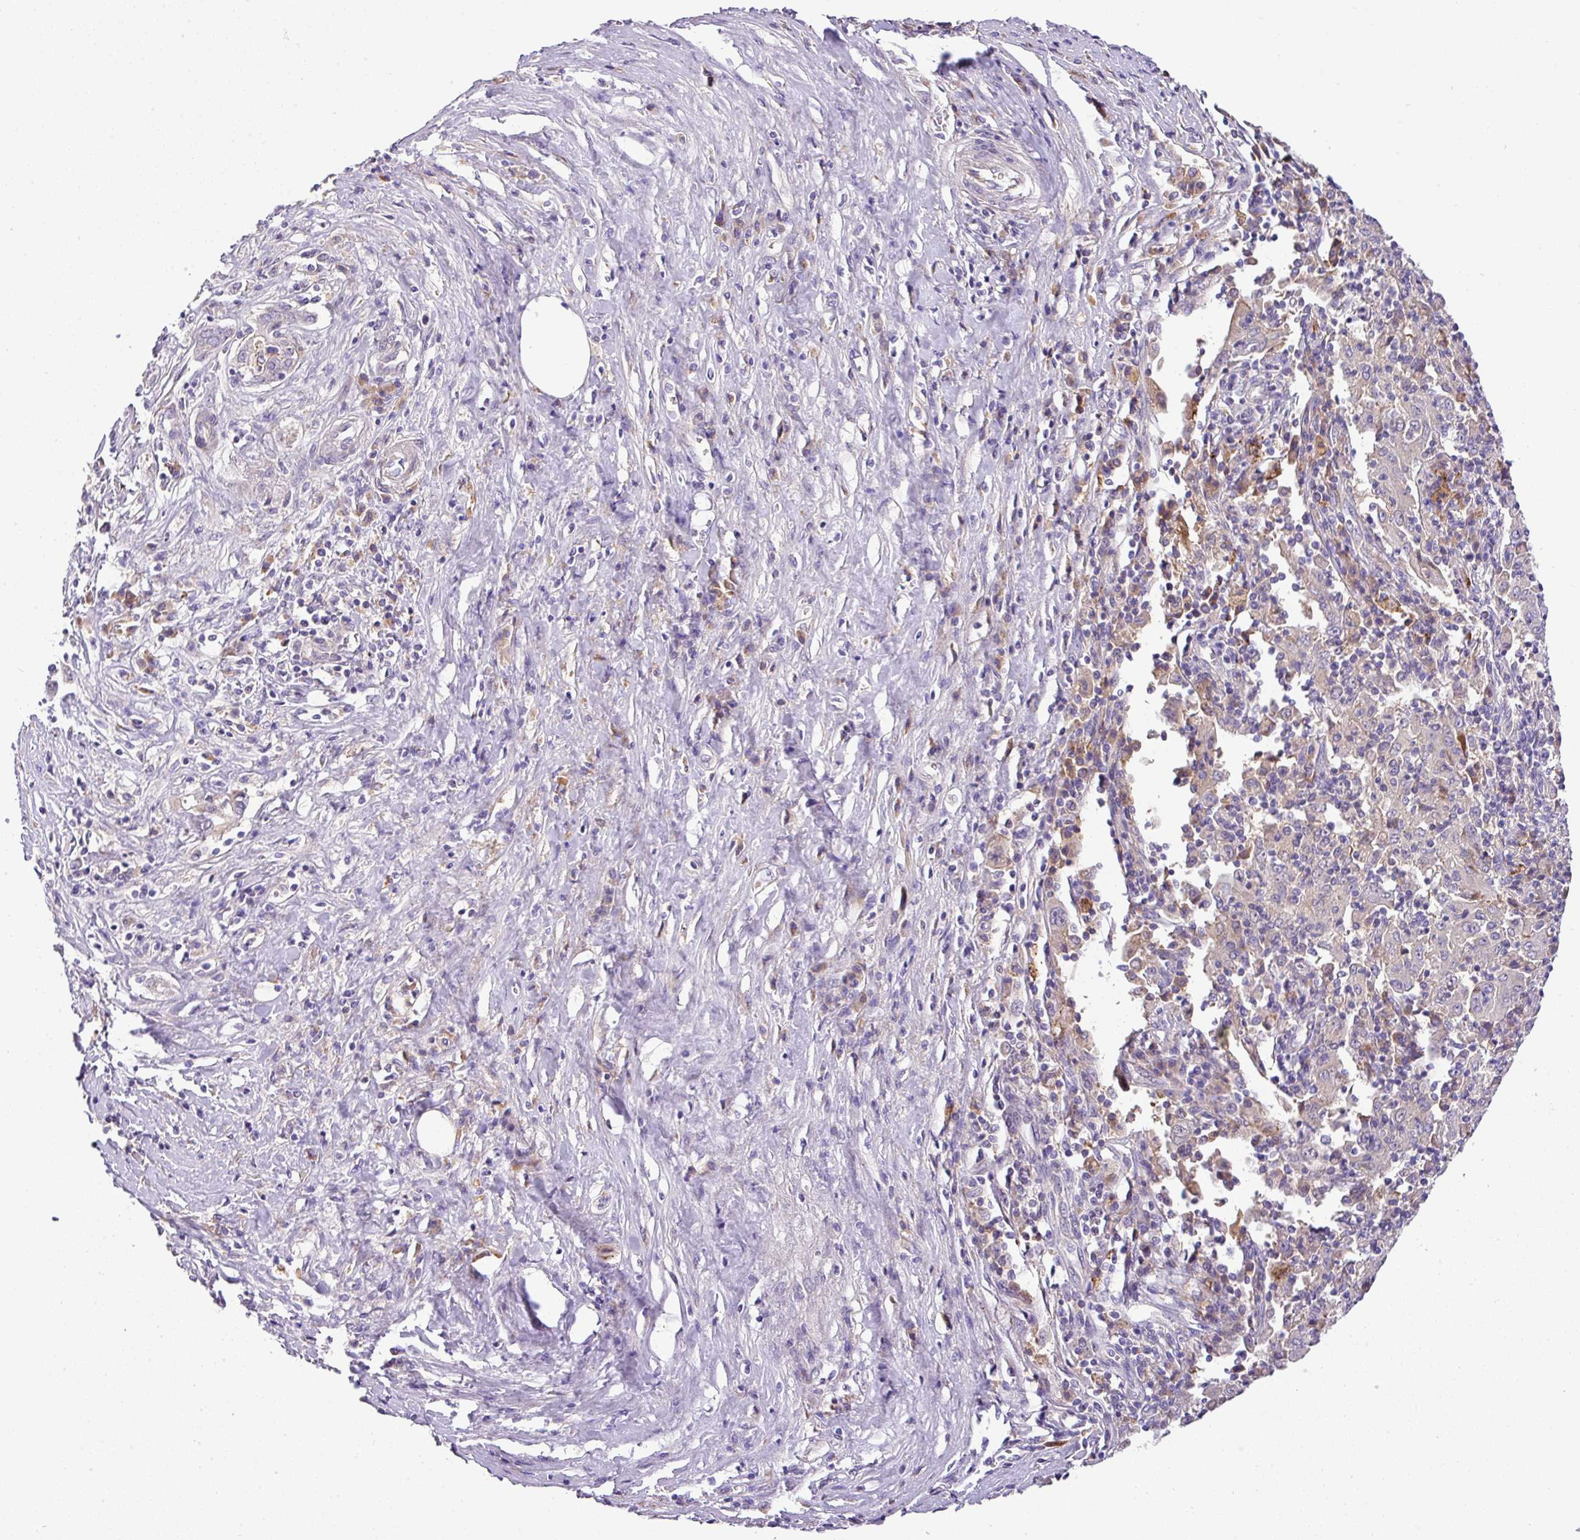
{"staining": {"intensity": "negative", "quantity": "none", "location": "none"}, "tissue": "pancreatic cancer", "cell_type": "Tumor cells", "image_type": "cancer", "snomed": [{"axis": "morphology", "description": "Adenocarcinoma, NOS"}, {"axis": "topography", "description": "Pancreas"}], "caption": "Immunohistochemistry (IHC) of pancreatic cancer (adenocarcinoma) reveals no expression in tumor cells. Nuclei are stained in blue.", "gene": "ANXA2R", "patient": {"sex": "male", "age": 63}}